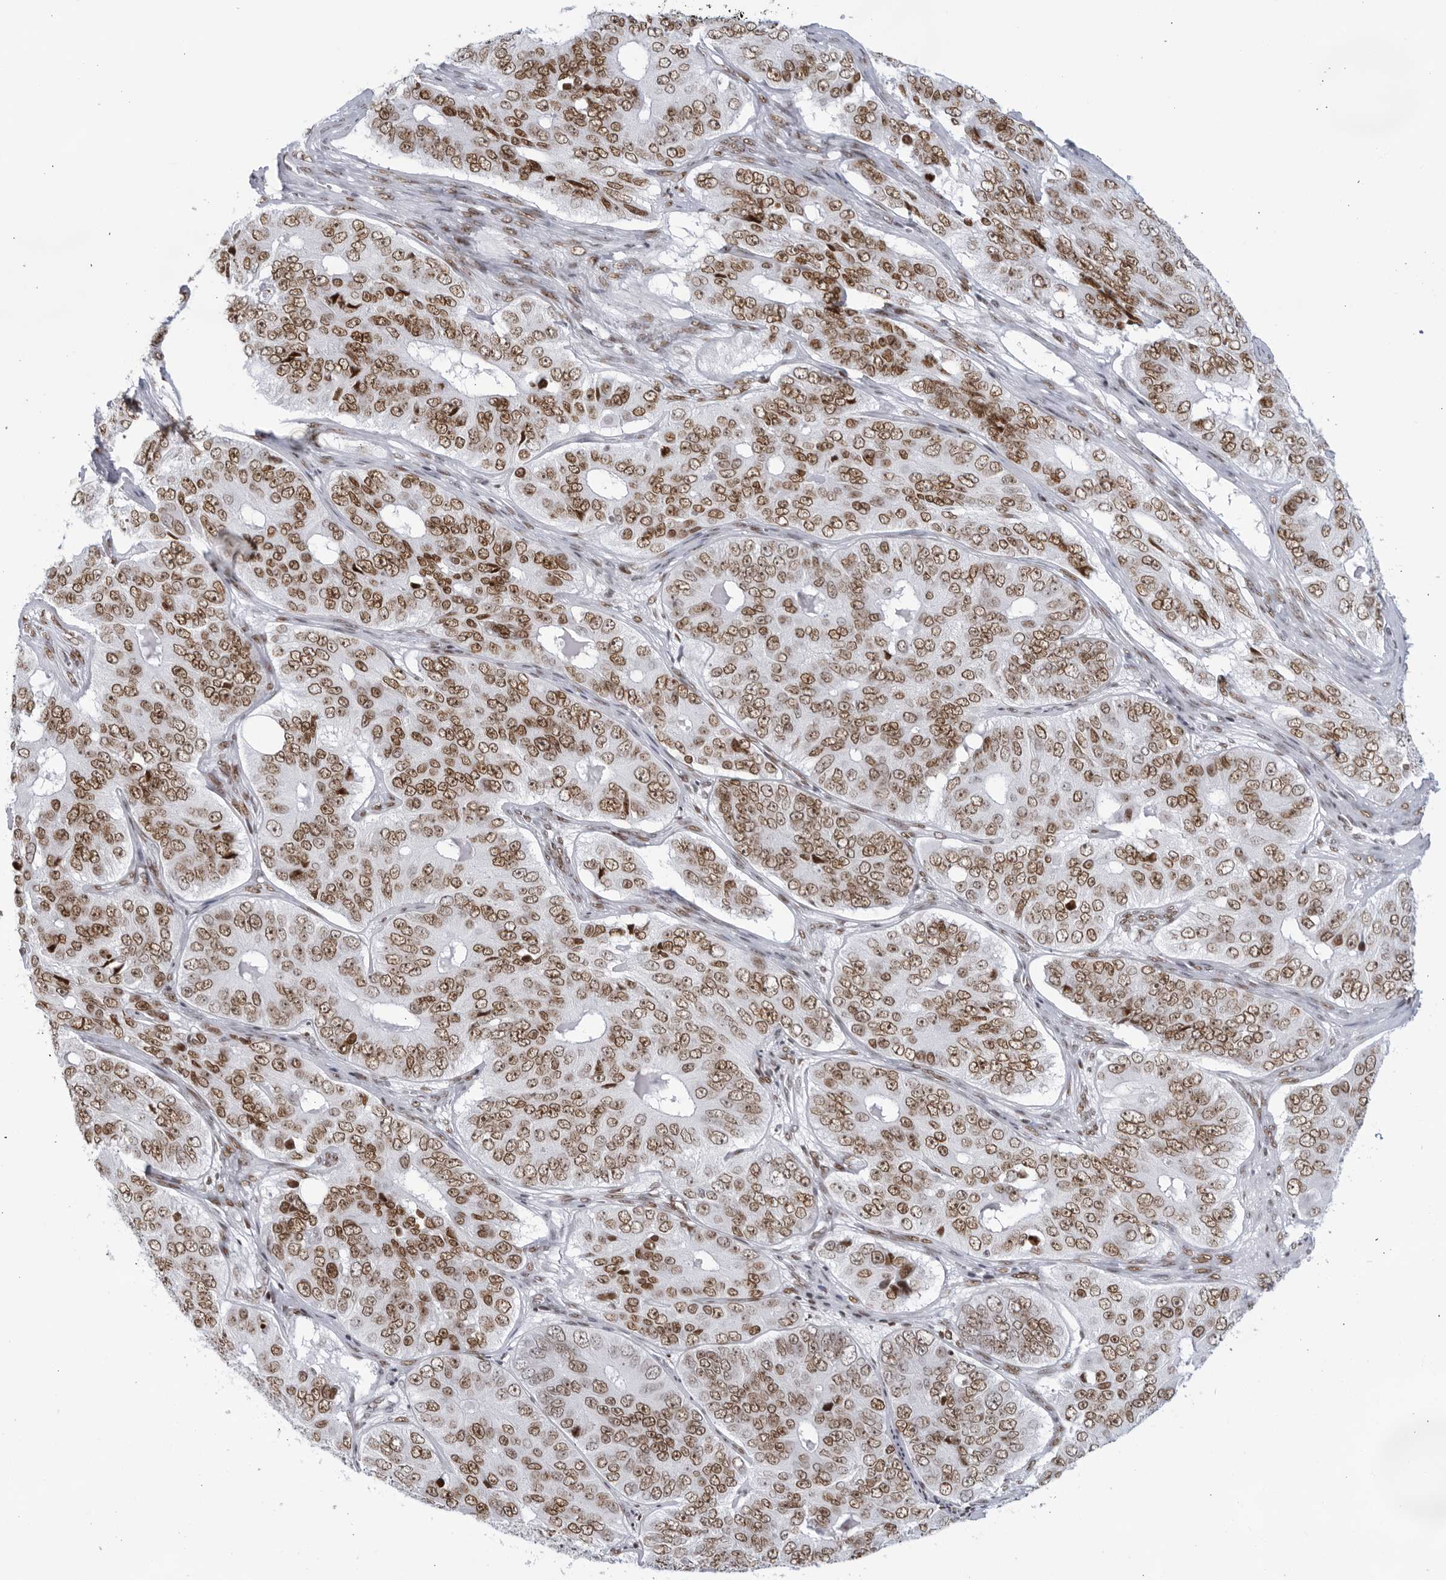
{"staining": {"intensity": "moderate", "quantity": ">75%", "location": "nuclear"}, "tissue": "ovarian cancer", "cell_type": "Tumor cells", "image_type": "cancer", "snomed": [{"axis": "morphology", "description": "Carcinoma, endometroid"}, {"axis": "topography", "description": "Ovary"}], "caption": "IHC of ovarian cancer (endometroid carcinoma) exhibits medium levels of moderate nuclear staining in approximately >75% of tumor cells.", "gene": "HP1BP3", "patient": {"sex": "female", "age": 51}}